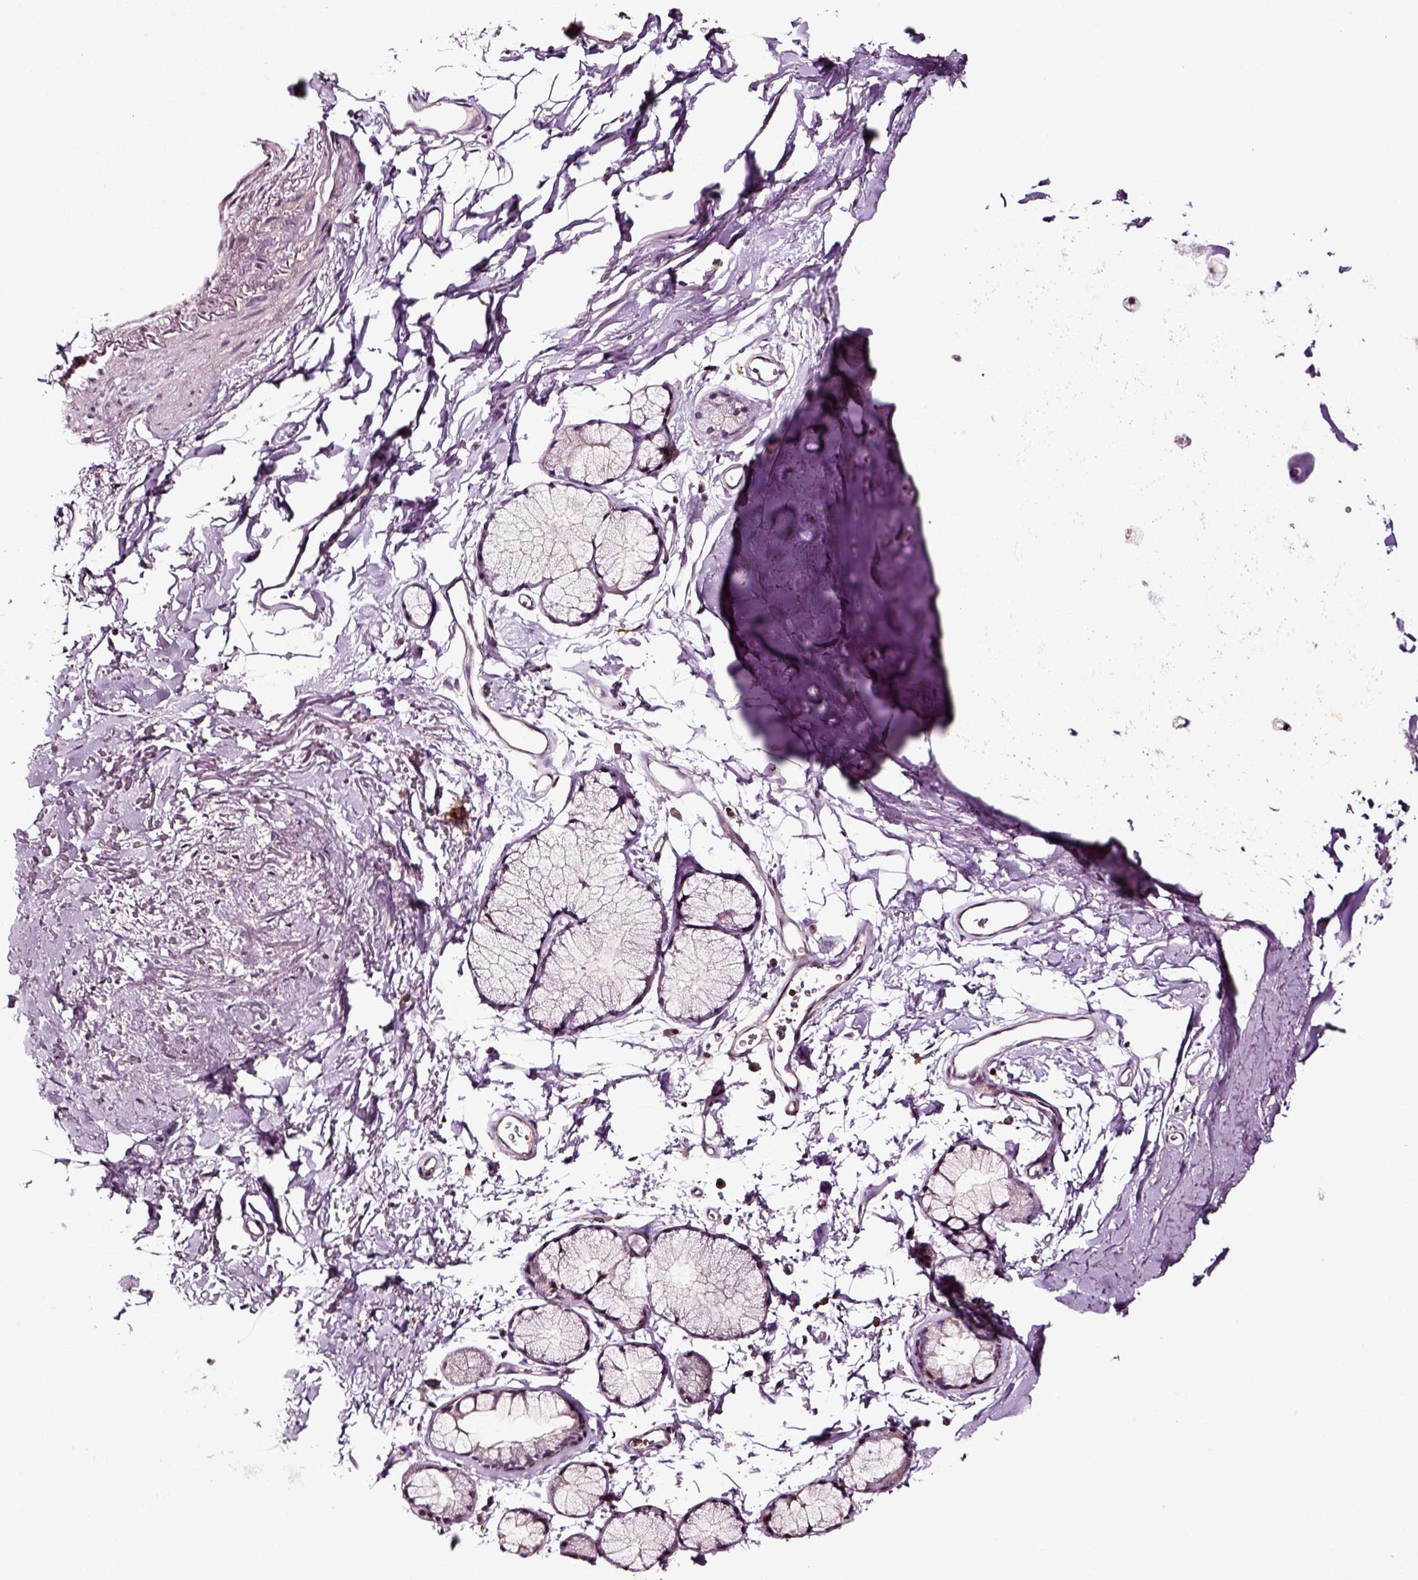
{"staining": {"intensity": "negative", "quantity": "none", "location": "none"}, "tissue": "adipose tissue", "cell_type": "Adipocytes", "image_type": "normal", "snomed": [{"axis": "morphology", "description": "Normal tissue, NOS"}, {"axis": "topography", "description": "Cartilage tissue"}, {"axis": "topography", "description": "Bronchus"}], "caption": "This is an immunohistochemistry image of benign human adipose tissue. There is no positivity in adipocytes.", "gene": "RHOF", "patient": {"sex": "female", "age": 79}}